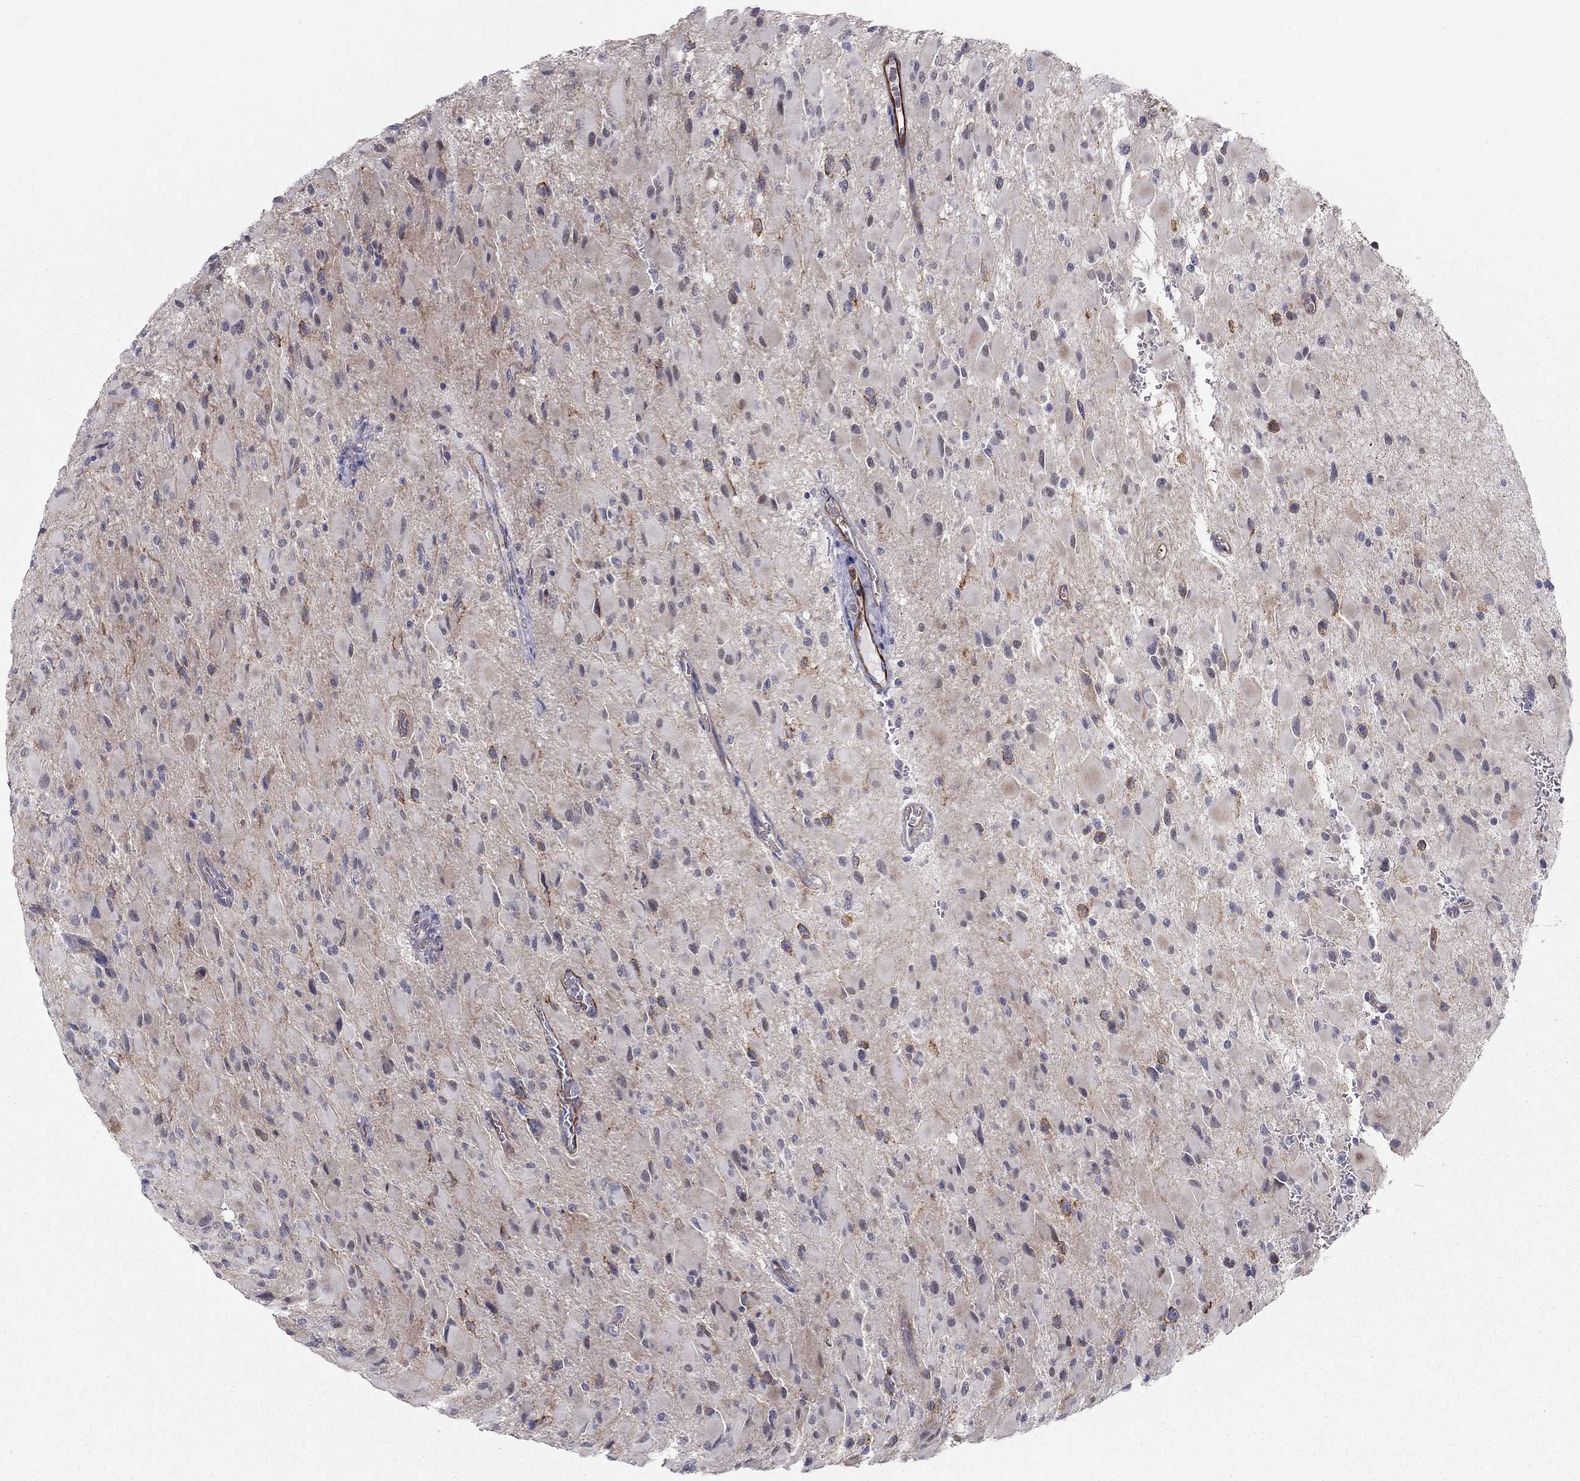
{"staining": {"intensity": "negative", "quantity": "none", "location": "none"}, "tissue": "glioma", "cell_type": "Tumor cells", "image_type": "cancer", "snomed": [{"axis": "morphology", "description": "Glioma, malignant, High grade"}, {"axis": "topography", "description": "Cerebral cortex"}], "caption": "The image displays no significant positivity in tumor cells of malignant high-grade glioma.", "gene": "KRBA1", "patient": {"sex": "female", "age": 36}}